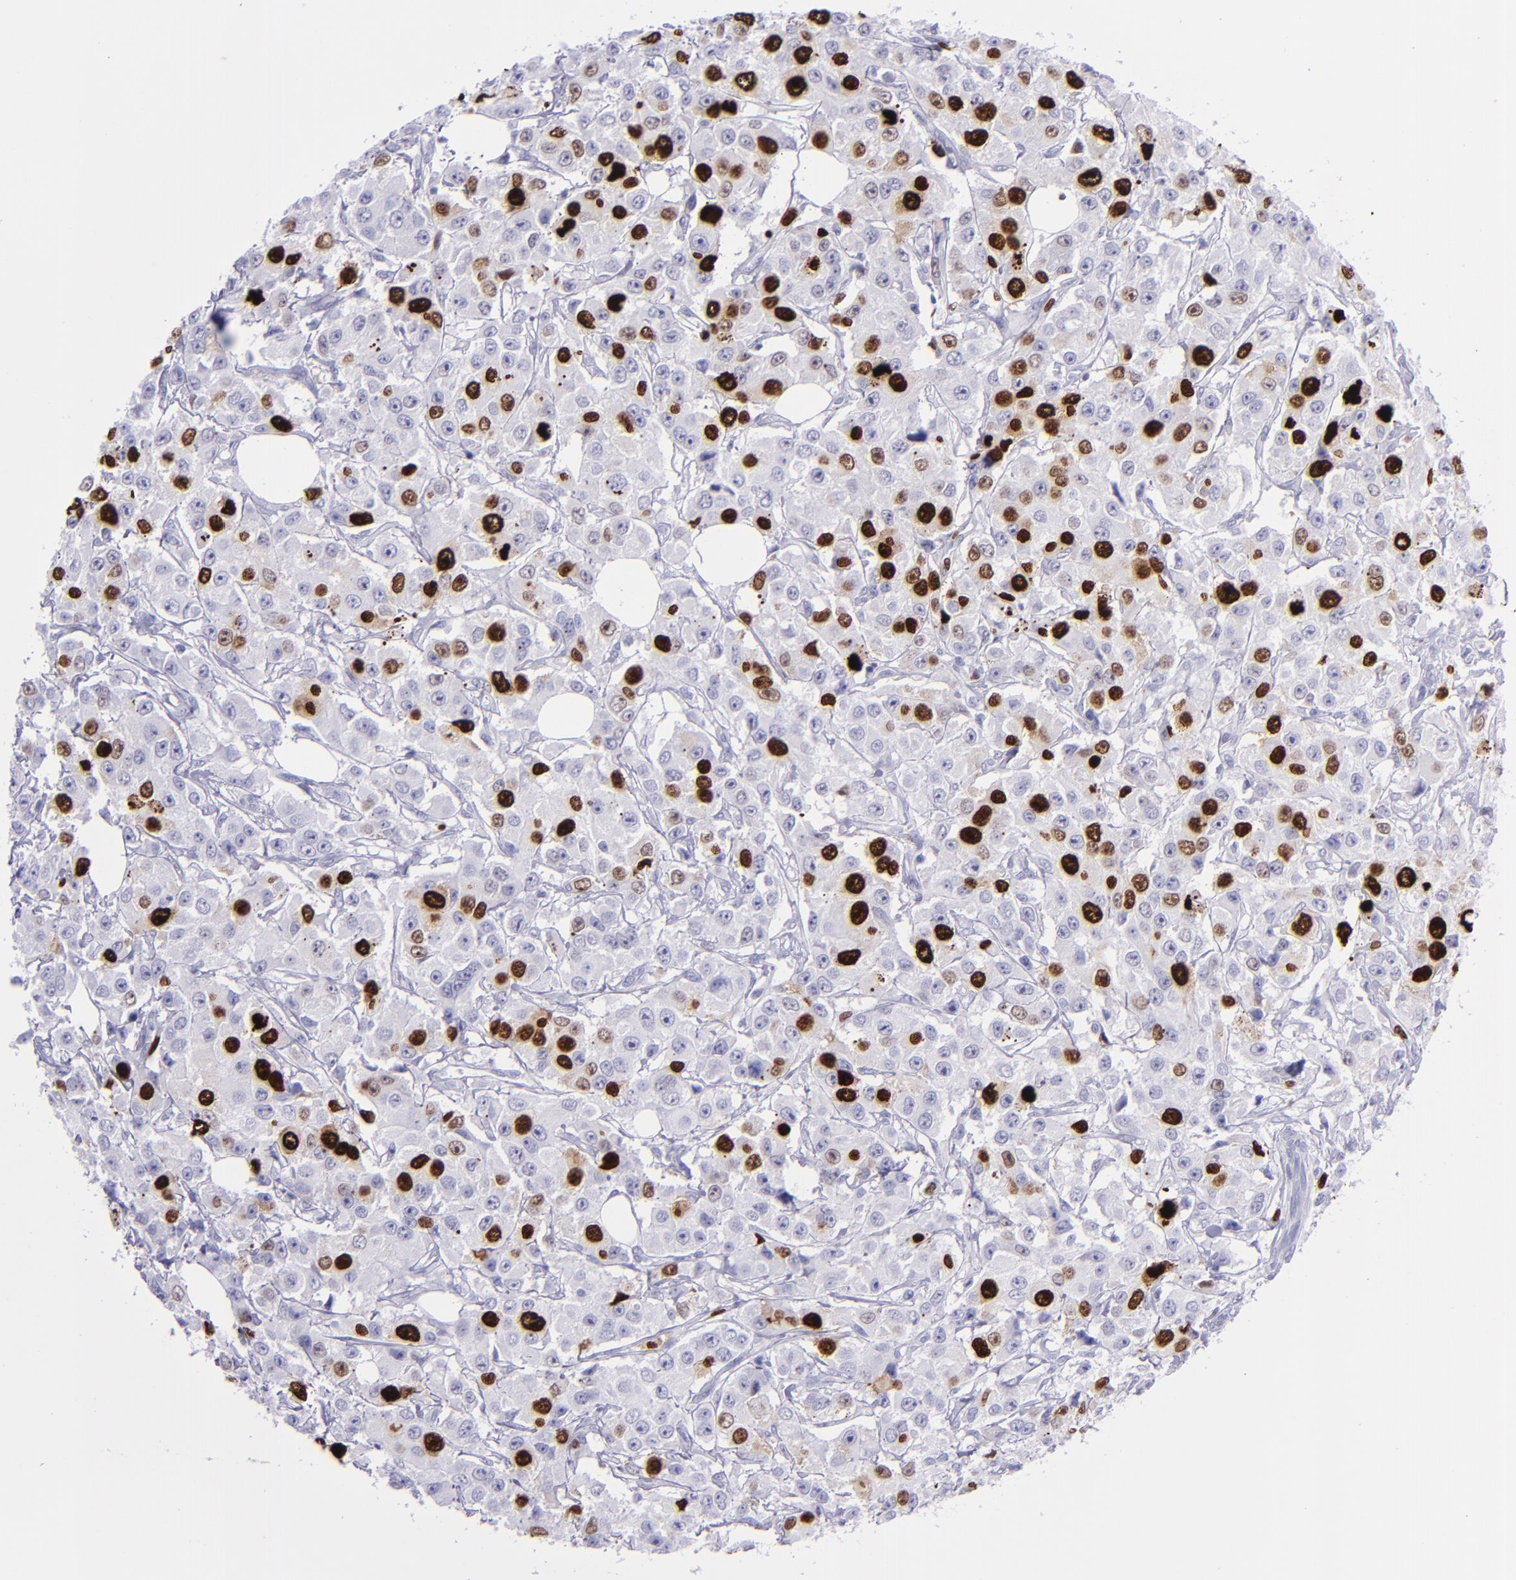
{"staining": {"intensity": "strong", "quantity": "<25%", "location": "nuclear"}, "tissue": "breast cancer", "cell_type": "Tumor cells", "image_type": "cancer", "snomed": [{"axis": "morphology", "description": "Duct carcinoma"}, {"axis": "topography", "description": "Breast"}], "caption": "A brown stain shows strong nuclear positivity of a protein in breast cancer (intraductal carcinoma) tumor cells.", "gene": "TOP2A", "patient": {"sex": "female", "age": 58}}